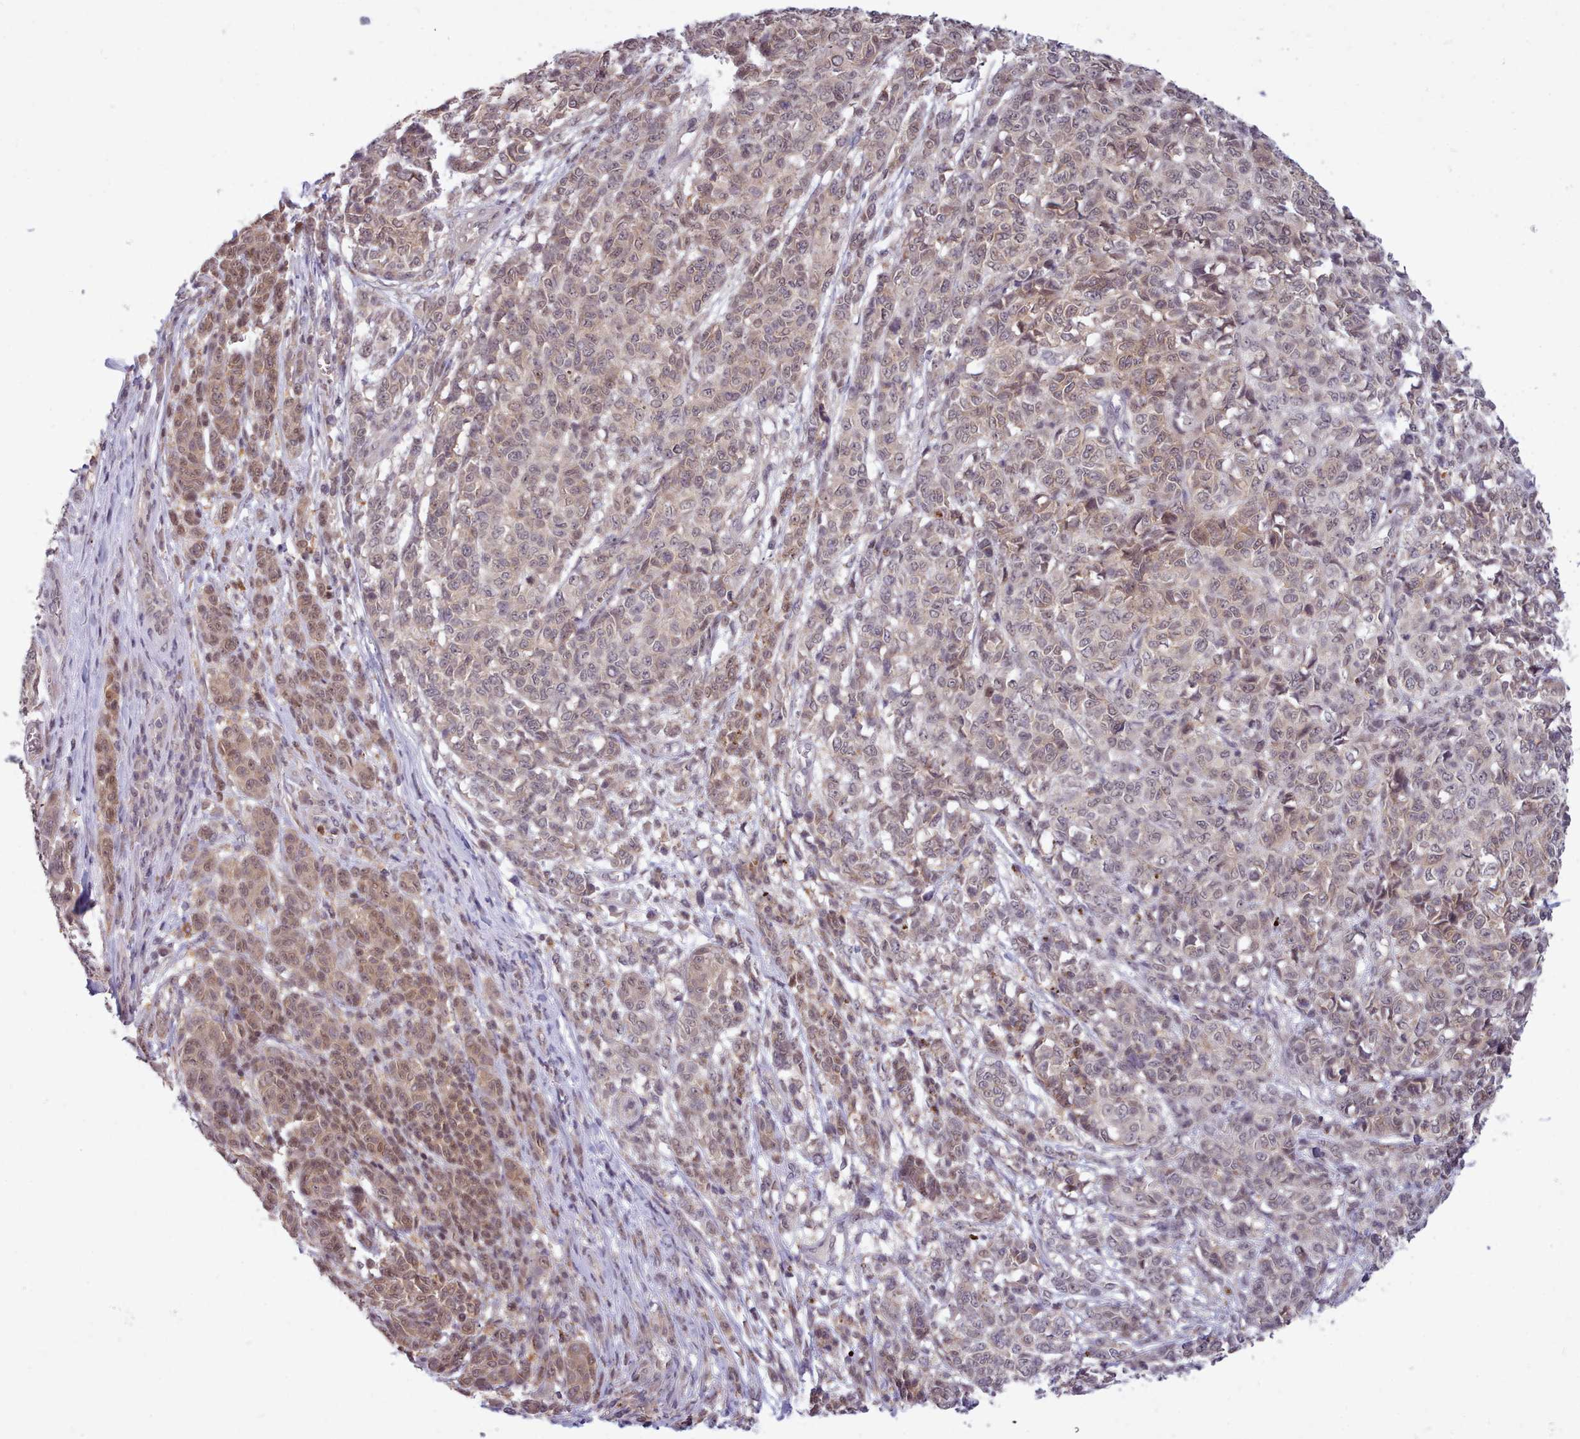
{"staining": {"intensity": "weak", "quantity": ">75%", "location": "nuclear"}, "tissue": "melanoma", "cell_type": "Tumor cells", "image_type": "cancer", "snomed": [{"axis": "morphology", "description": "Malignant melanoma, NOS"}, {"axis": "topography", "description": "Skin"}], "caption": "Immunohistochemistry image of neoplastic tissue: malignant melanoma stained using immunohistochemistry exhibits low levels of weak protein expression localized specifically in the nuclear of tumor cells, appearing as a nuclear brown color.", "gene": "ARL17A", "patient": {"sex": "male", "age": 49}}